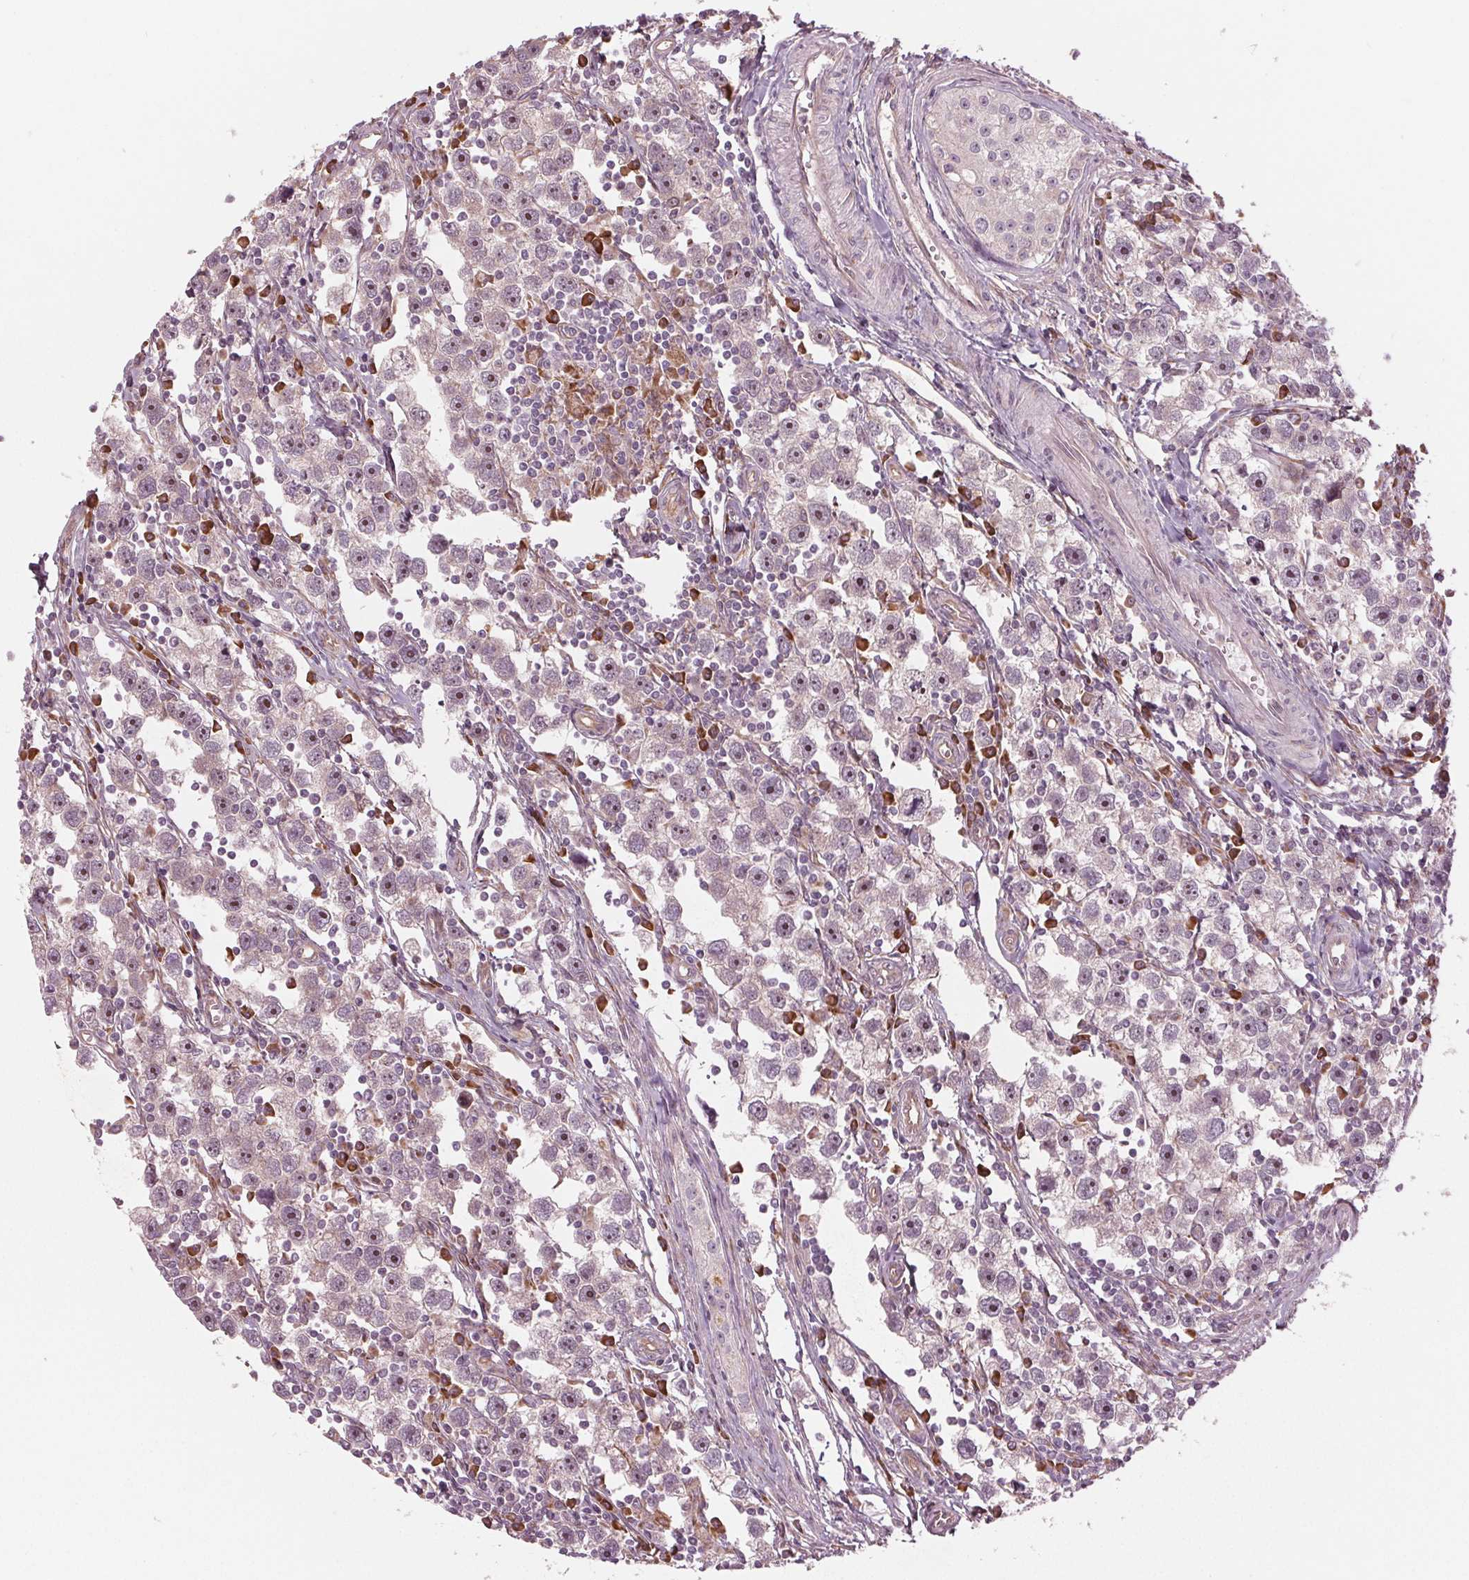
{"staining": {"intensity": "negative", "quantity": "none", "location": "none"}, "tissue": "testis cancer", "cell_type": "Tumor cells", "image_type": "cancer", "snomed": [{"axis": "morphology", "description": "Seminoma, NOS"}, {"axis": "topography", "description": "Testis"}], "caption": "The photomicrograph reveals no staining of tumor cells in testis cancer (seminoma).", "gene": "CMIP", "patient": {"sex": "male", "age": 30}}